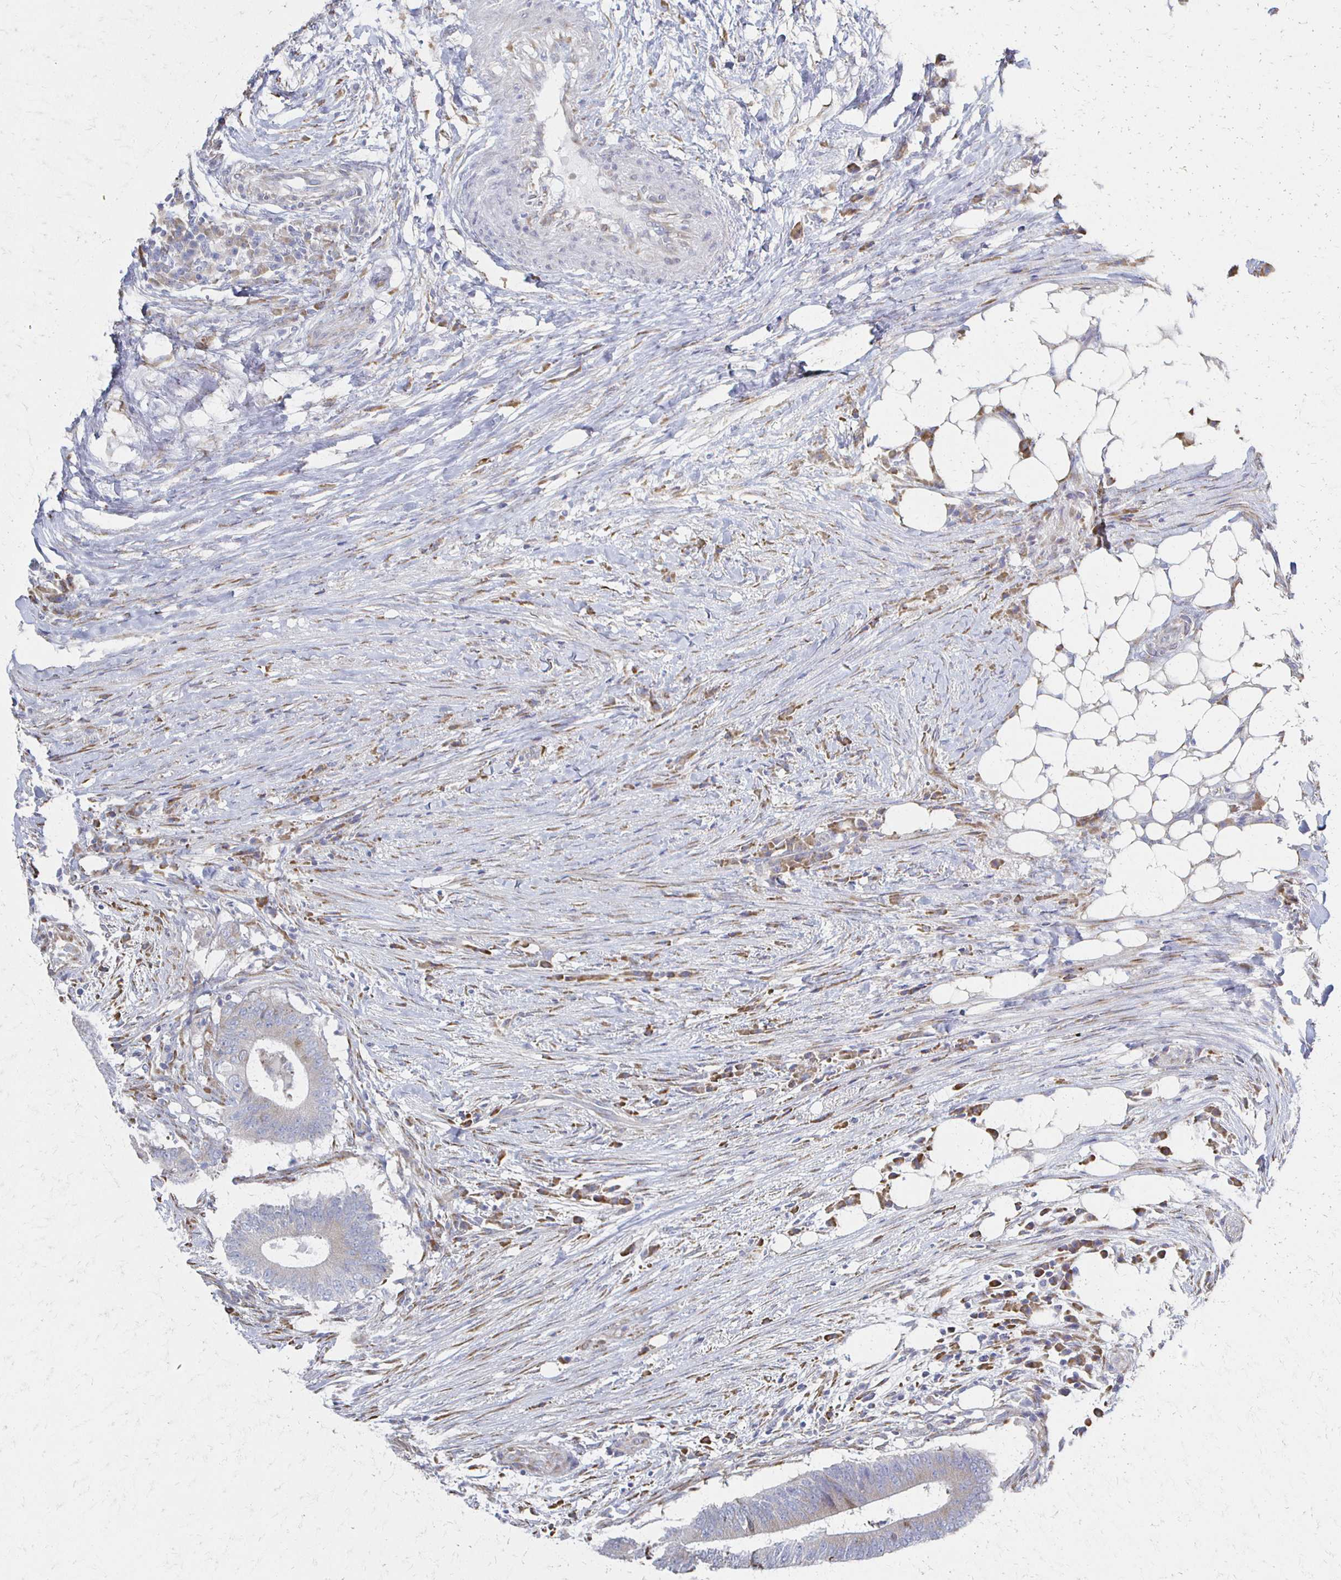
{"staining": {"intensity": "negative", "quantity": "none", "location": "none"}, "tissue": "colorectal cancer", "cell_type": "Tumor cells", "image_type": "cancer", "snomed": [{"axis": "morphology", "description": "Adenocarcinoma, NOS"}, {"axis": "topography", "description": "Colon"}], "caption": "Colorectal adenocarcinoma was stained to show a protein in brown. There is no significant positivity in tumor cells.", "gene": "ATP1A3", "patient": {"sex": "female", "age": 43}}